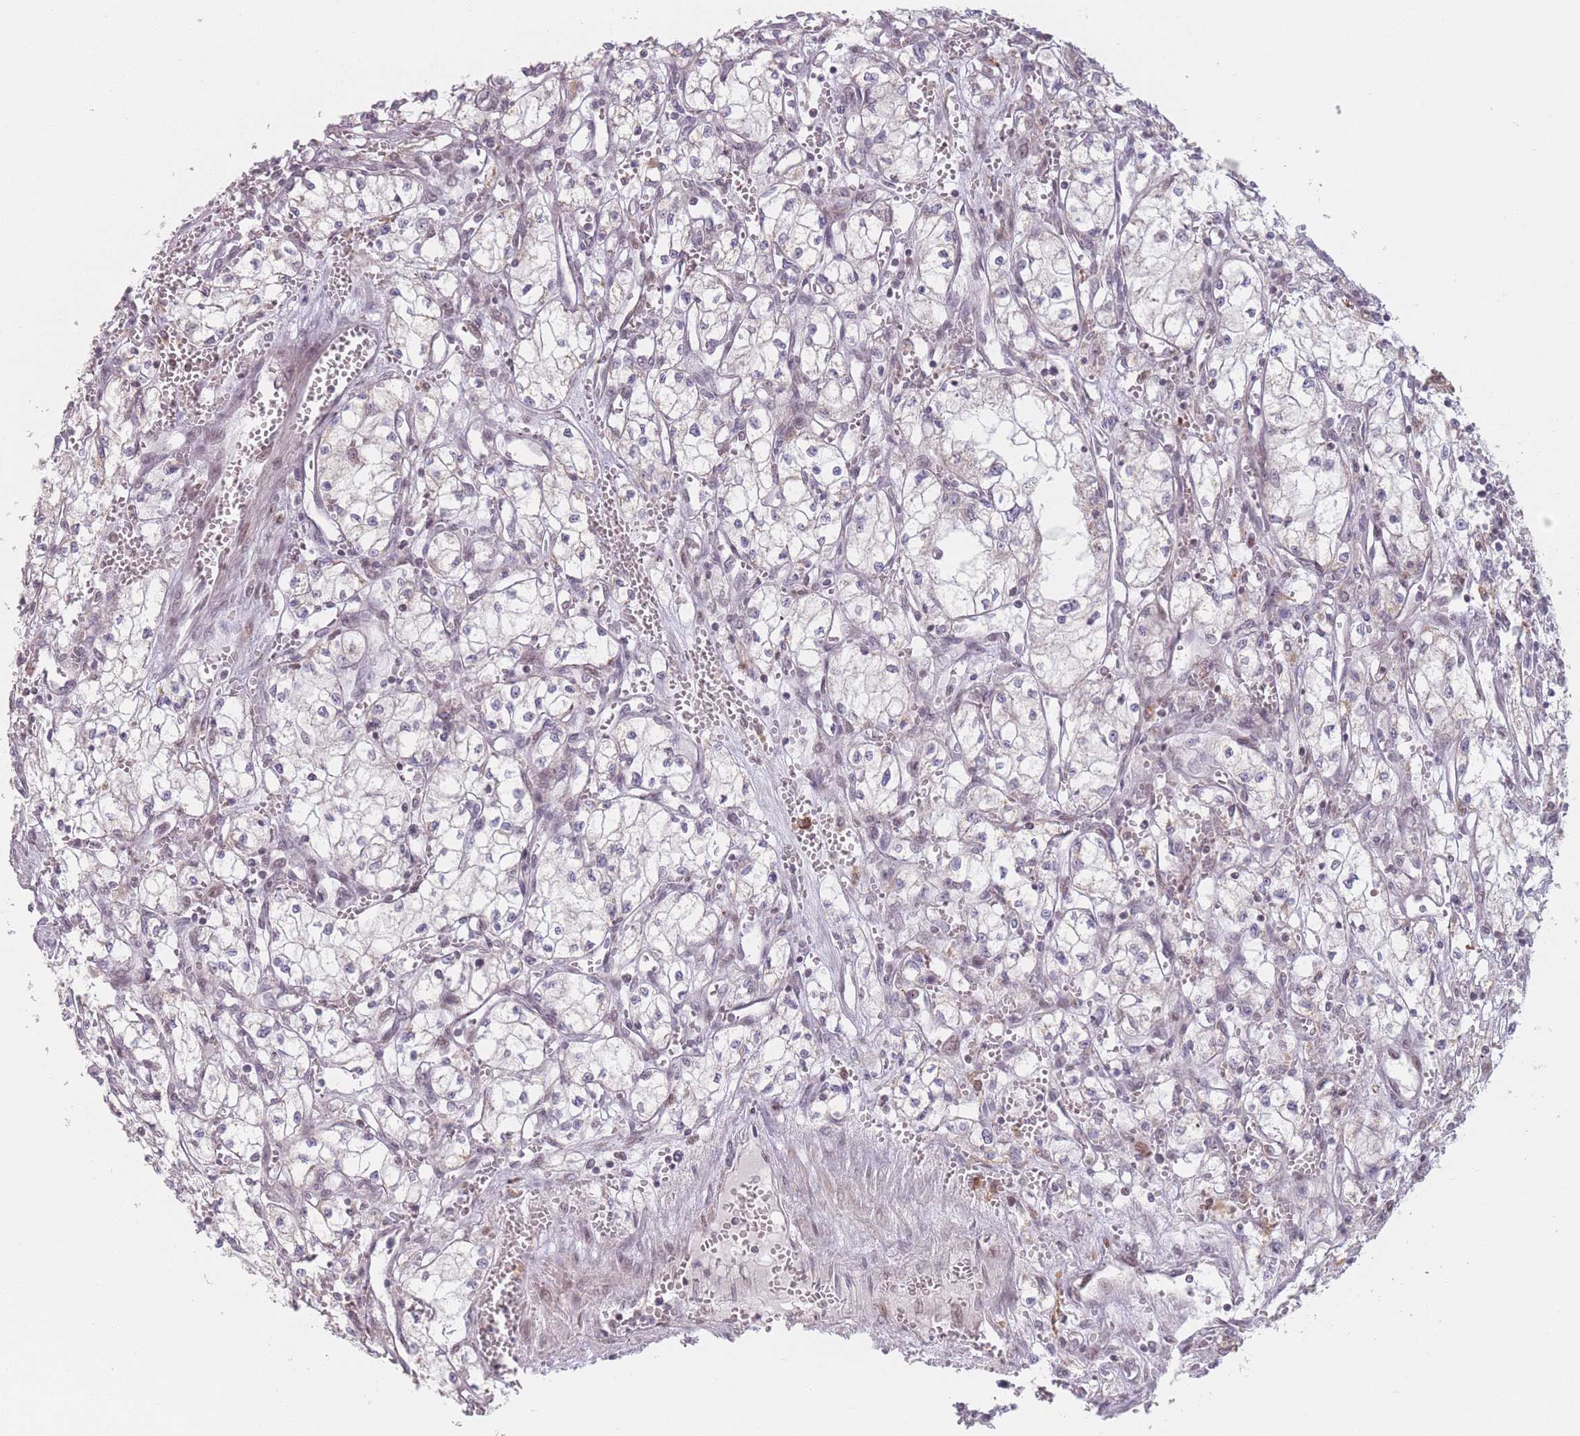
{"staining": {"intensity": "negative", "quantity": "none", "location": "none"}, "tissue": "renal cancer", "cell_type": "Tumor cells", "image_type": "cancer", "snomed": [{"axis": "morphology", "description": "Adenocarcinoma, NOS"}, {"axis": "topography", "description": "Kidney"}], "caption": "Immunohistochemistry histopathology image of neoplastic tissue: renal cancer (adenocarcinoma) stained with DAB reveals no significant protein staining in tumor cells.", "gene": "OR10C1", "patient": {"sex": "male", "age": 59}}